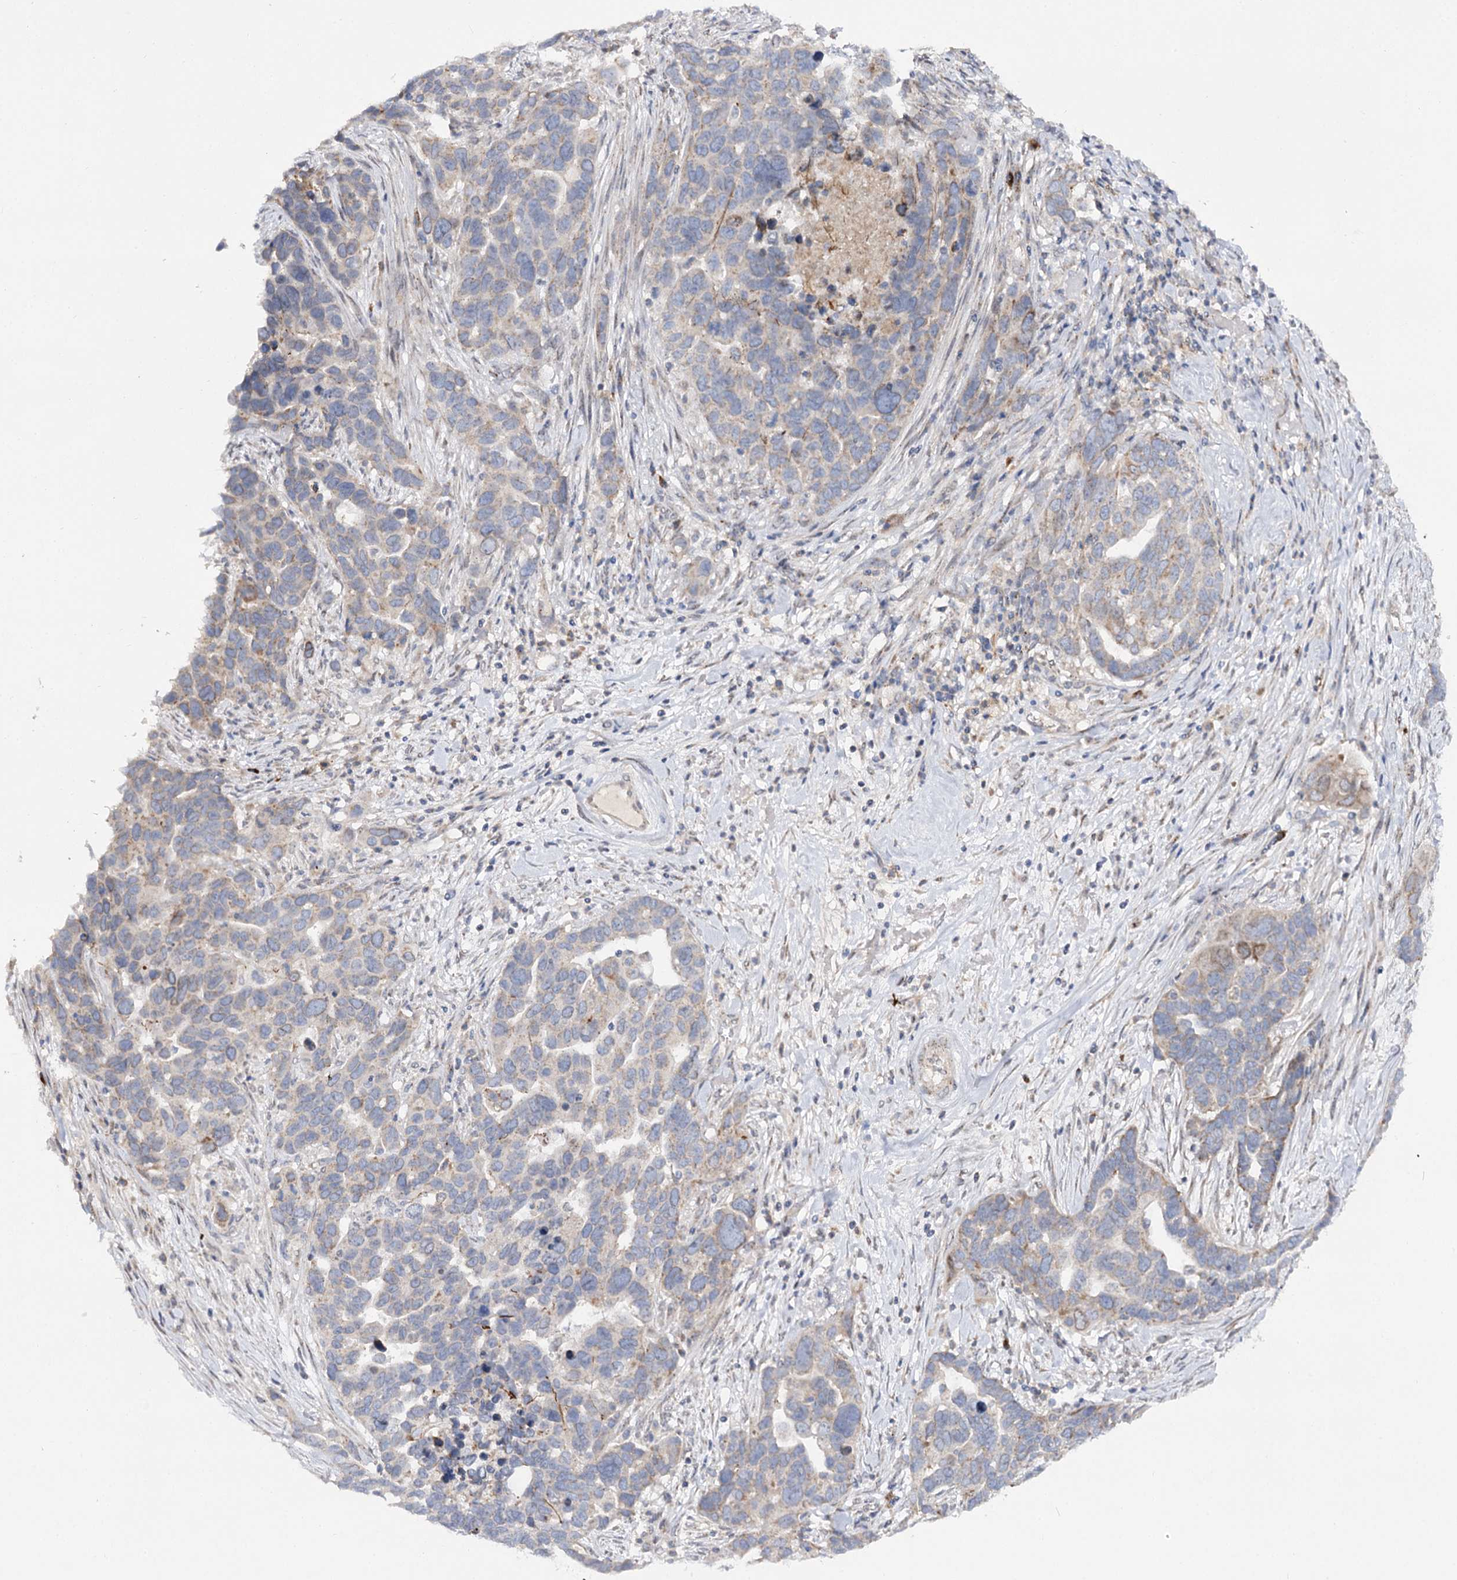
{"staining": {"intensity": "weak", "quantity": "<25%", "location": "cytoplasmic/membranous"}, "tissue": "ovarian cancer", "cell_type": "Tumor cells", "image_type": "cancer", "snomed": [{"axis": "morphology", "description": "Cystadenocarcinoma, serous, NOS"}, {"axis": "topography", "description": "Ovary"}], "caption": "DAB (3,3'-diaminobenzidine) immunohistochemical staining of human ovarian serous cystadenocarcinoma shows no significant positivity in tumor cells. (DAB immunohistochemistry with hematoxylin counter stain).", "gene": "C11orf80", "patient": {"sex": "female", "age": 54}}